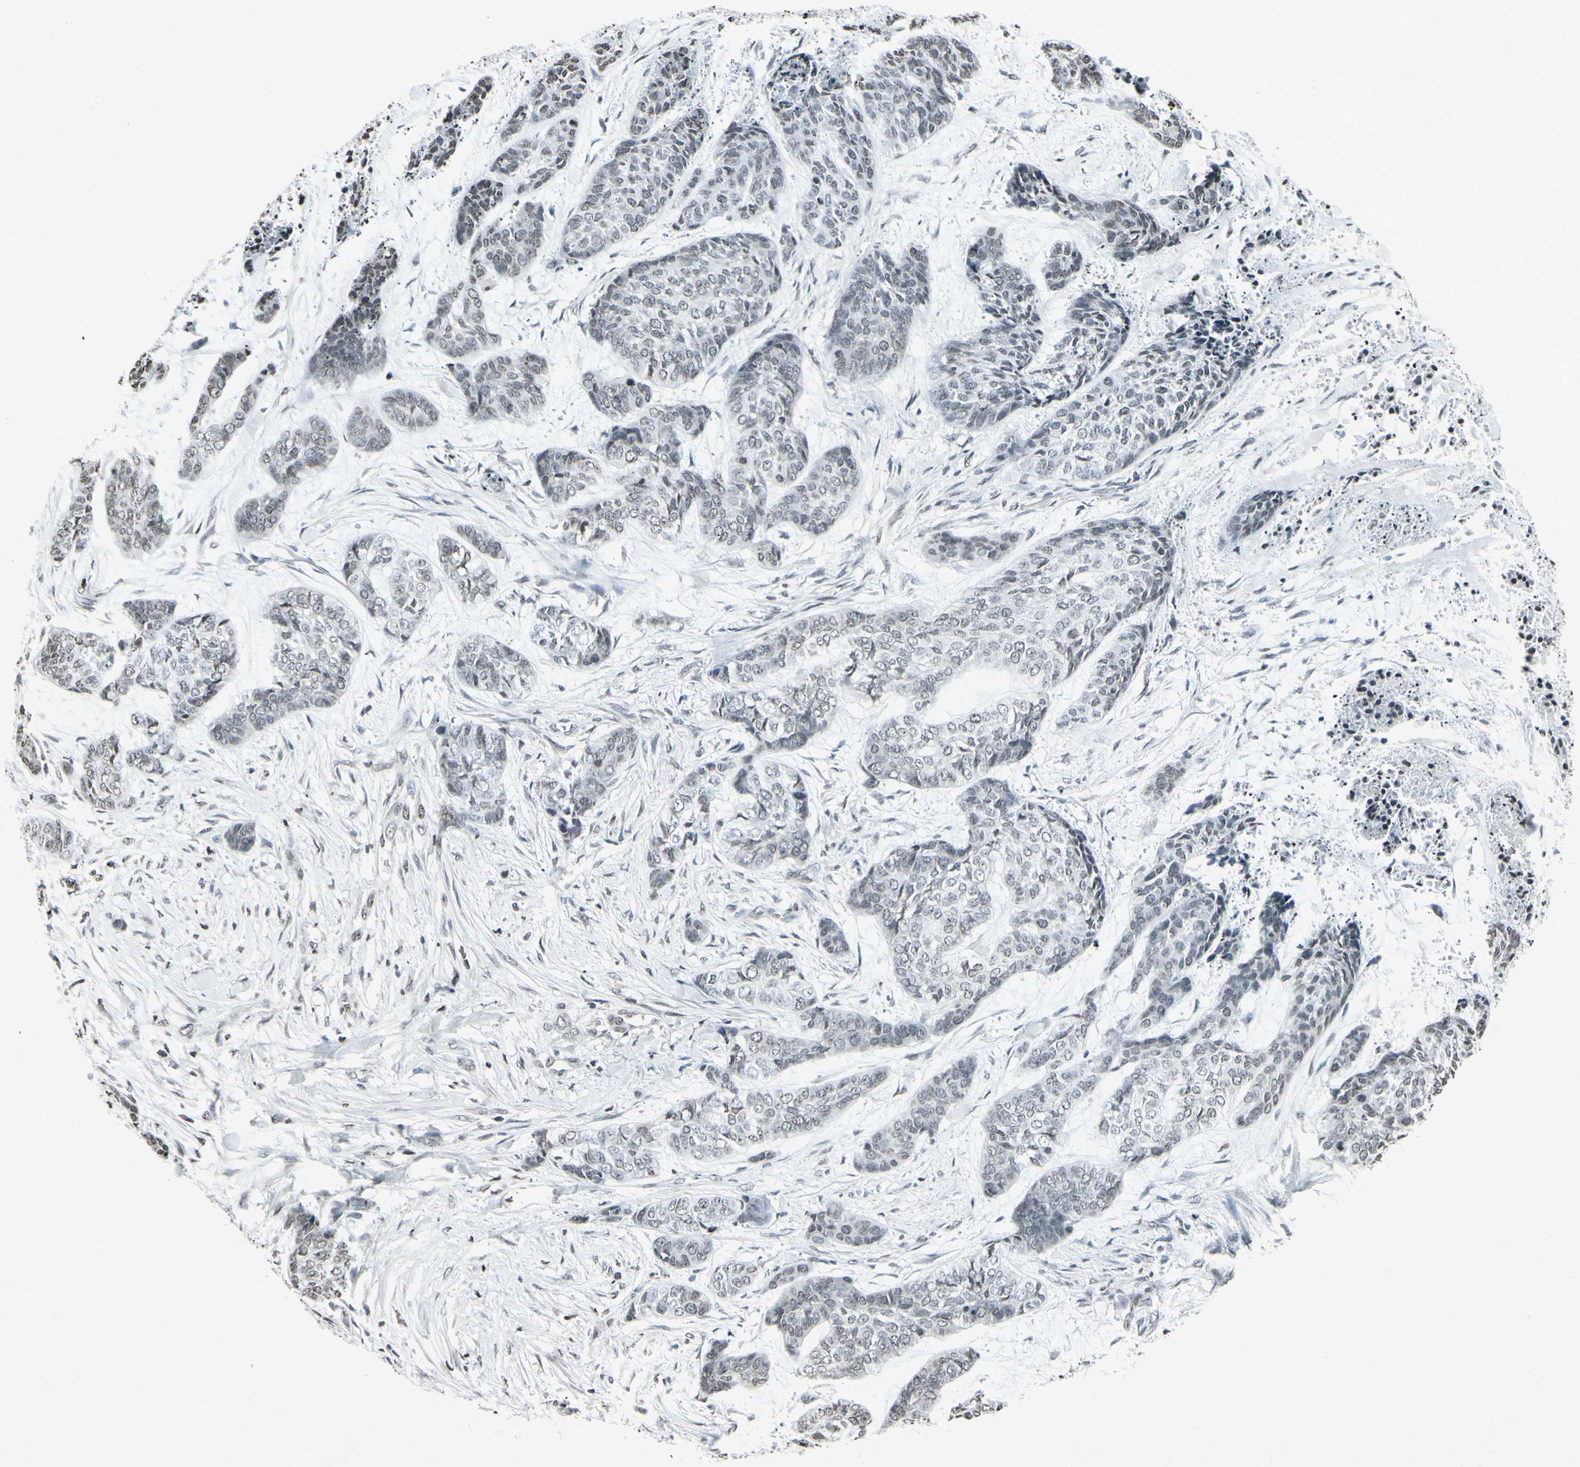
{"staining": {"intensity": "negative", "quantity": "none", "location": "none"}, "tissue": "skin cancer", "cell_type": "Tumor cells", "image_type": "cancer", "snomed": [{"axis": "morphology", "description": "Basal cell carcinoma"}, {"axis": "topography", "description": "Skin"}], "caption": "This histopathology image is of skin basal cell carcinoma stained with IHC to label a protein in brown with the nuclei are counter-stained blue. There is no expression in tumor cells.", "gene": "CD79B", "patient": {"sex": "female", "age": 64}}